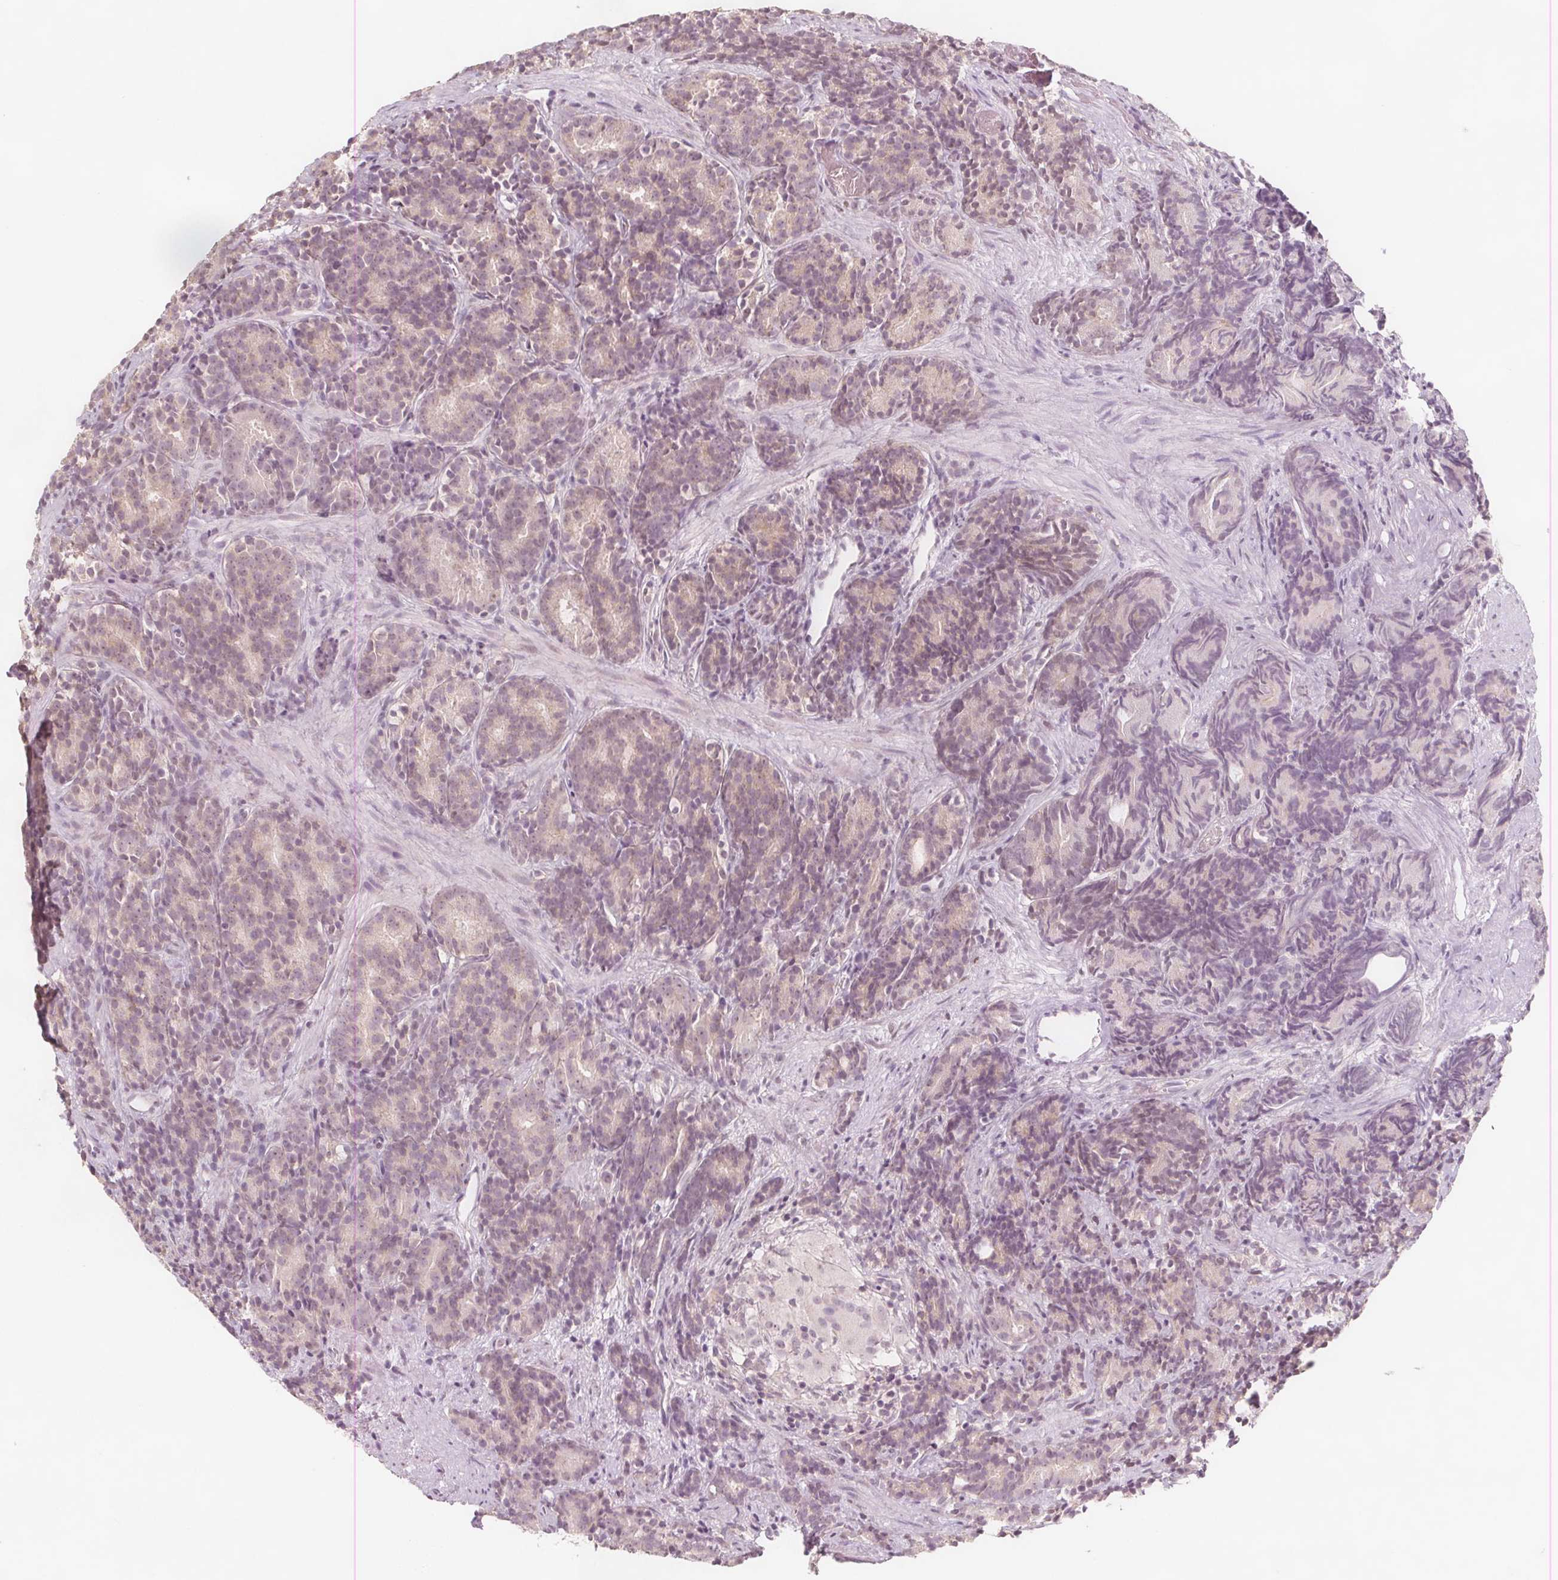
{"staining": {"intensity": "weak", "quantity": "<25%", "location": "nuclear"}, "tissue": "prostate cancer", "cell_type": "Tumor cells", "image_type": "cancer", "snomed": [{"axis": "morphology", "description": "Adenocarcinoma, High grade"}, {"axis": "topography", "description": "Prostate"}], "caption": "The histopathology image demonstrates no staining of tumor cells in prostate cancer (high-grade adenocarcinoma).", "gene": "C1orf167", "patient": {"sex": "male", "age": 84}}